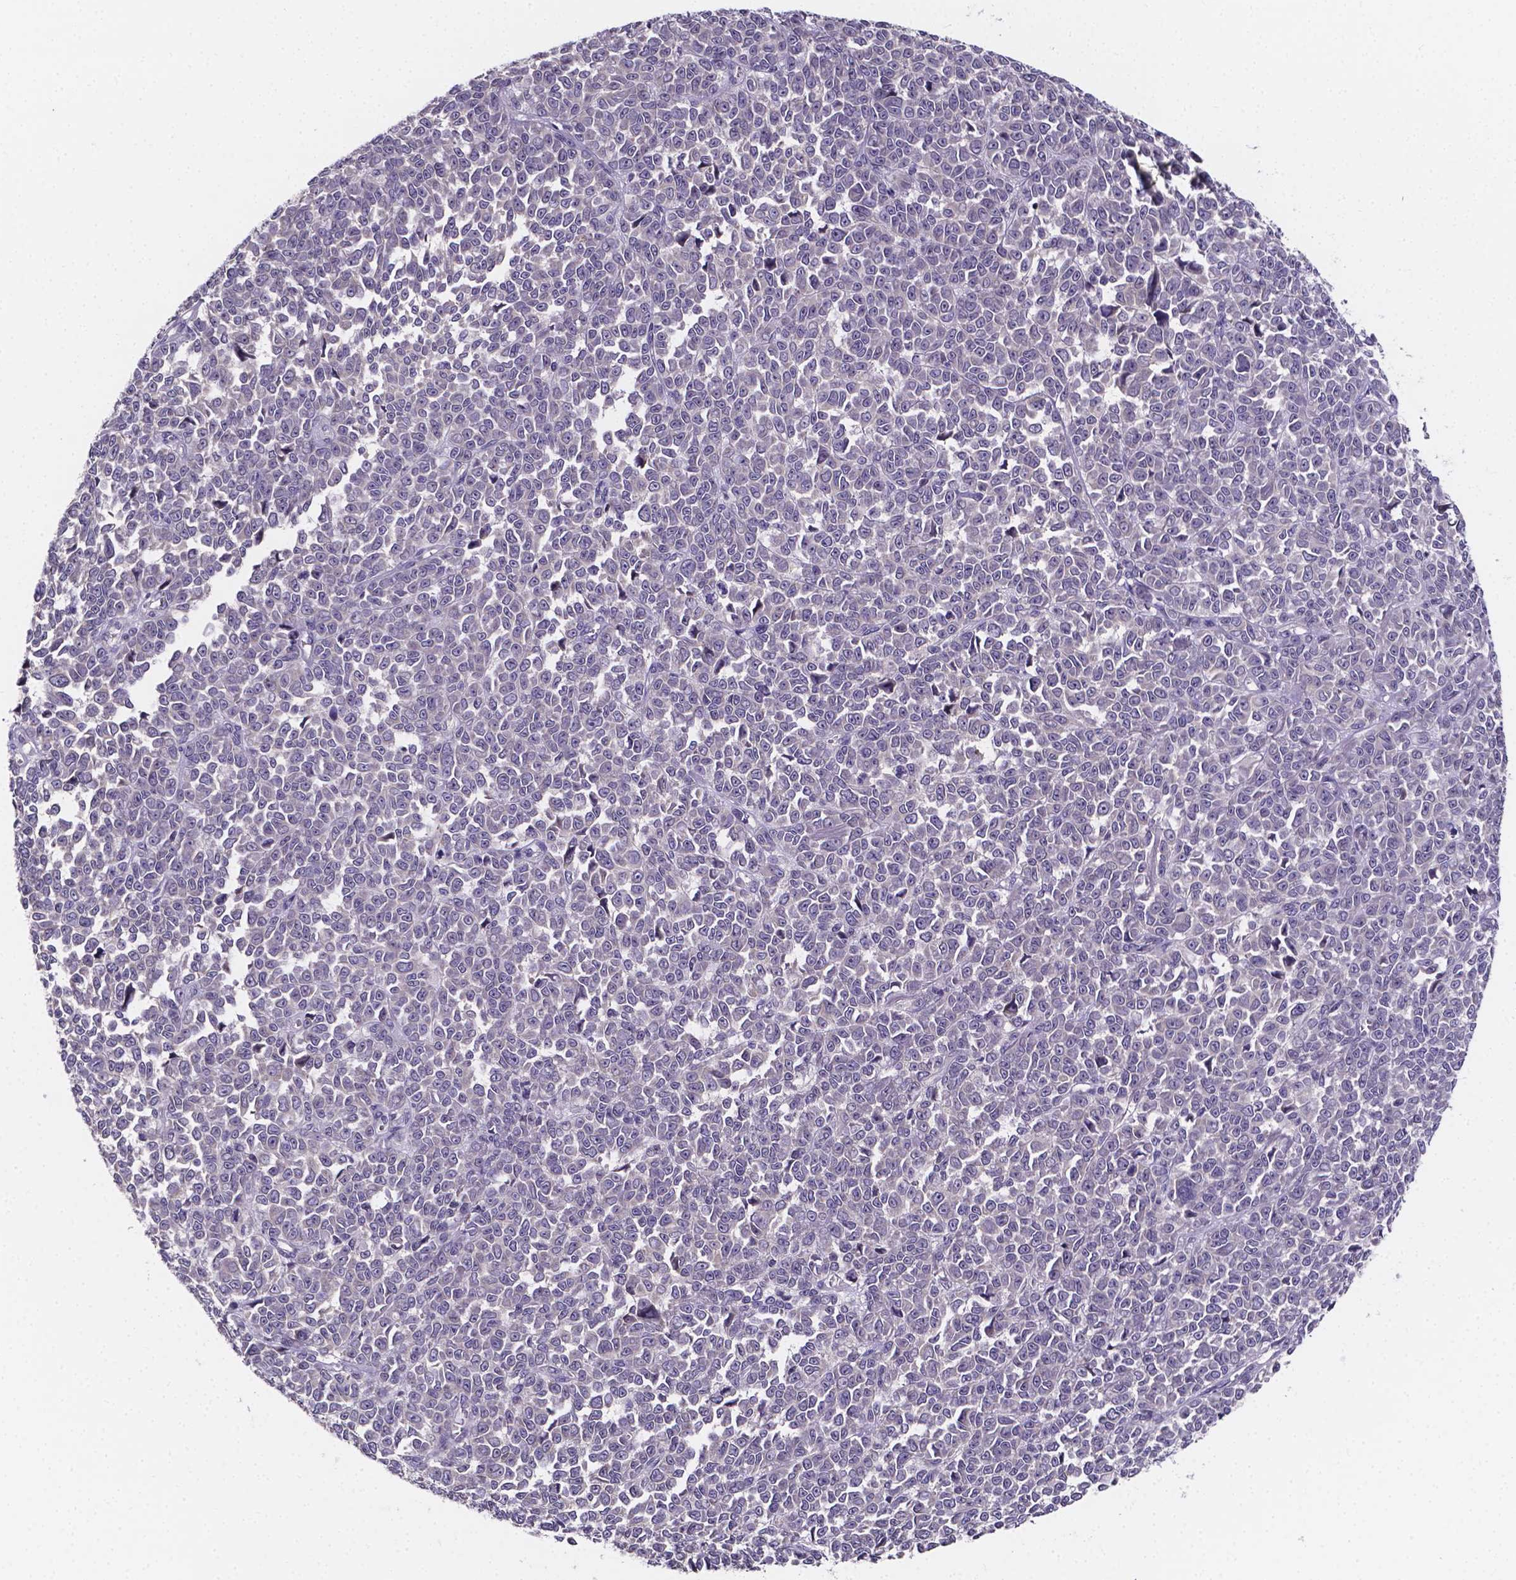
{"staining": {"intensity": "negative", "quantity": "none", "location": "none"}, "tissue": "melanoma", "cell_type": "Tumor cells", "image_type": "cancer", "snomed": [{"axis": "morphology", "description": "Malignant melanoma, NOS"}, {"axis": "topography", "description": "Skin"}], "caption": "Tumor cells show no significant expression in melanoma. (DAB (3,3'-diaminobenzidine) immunohistochemistry visualized using brightfield microscopy, high magnification).", "gene": "SPOCD1", "patient": {"sex": "female", "age": 95}}